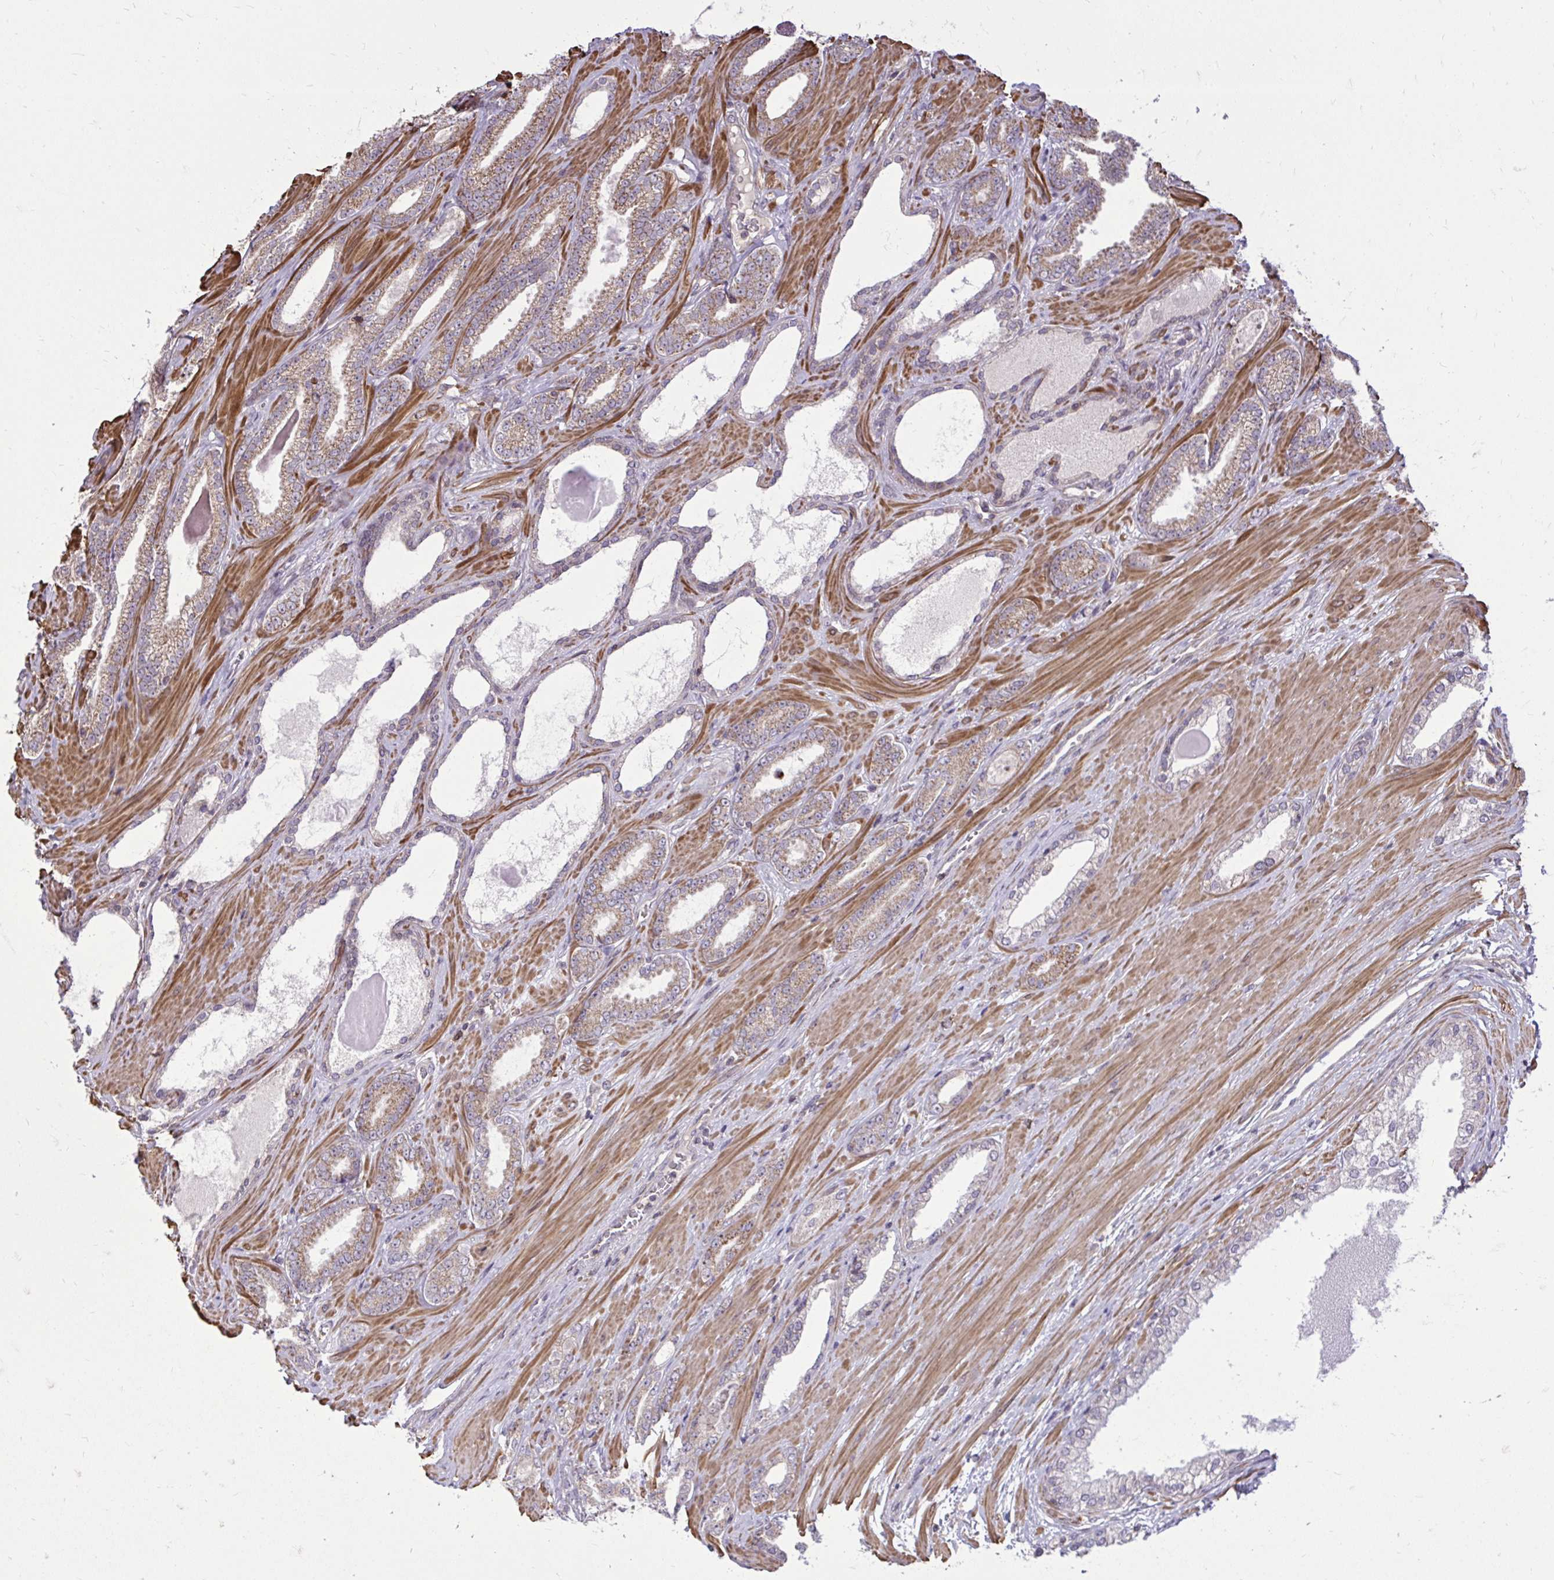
{"staining": {"intensity": "moderate", "quantity": ">75%", "location": "cytoplasmic/membranous"}, "tissue": "prostate cancer", "cell_type": "Tumor cells", "image_type": "cancer", "snomed": [{"axis": "morphology", "description": "Adenocarcinoma, Low grade"}, {"axis": "topography", "description": "Prostate"}], "caption": "The immunohistochemical stain labels moderate cytoplasmic/membranous staining in tumor cells of prostate cancer tissue.", "gene": "SLC7A5", "patient": {"sex": "male", "age": 61}}